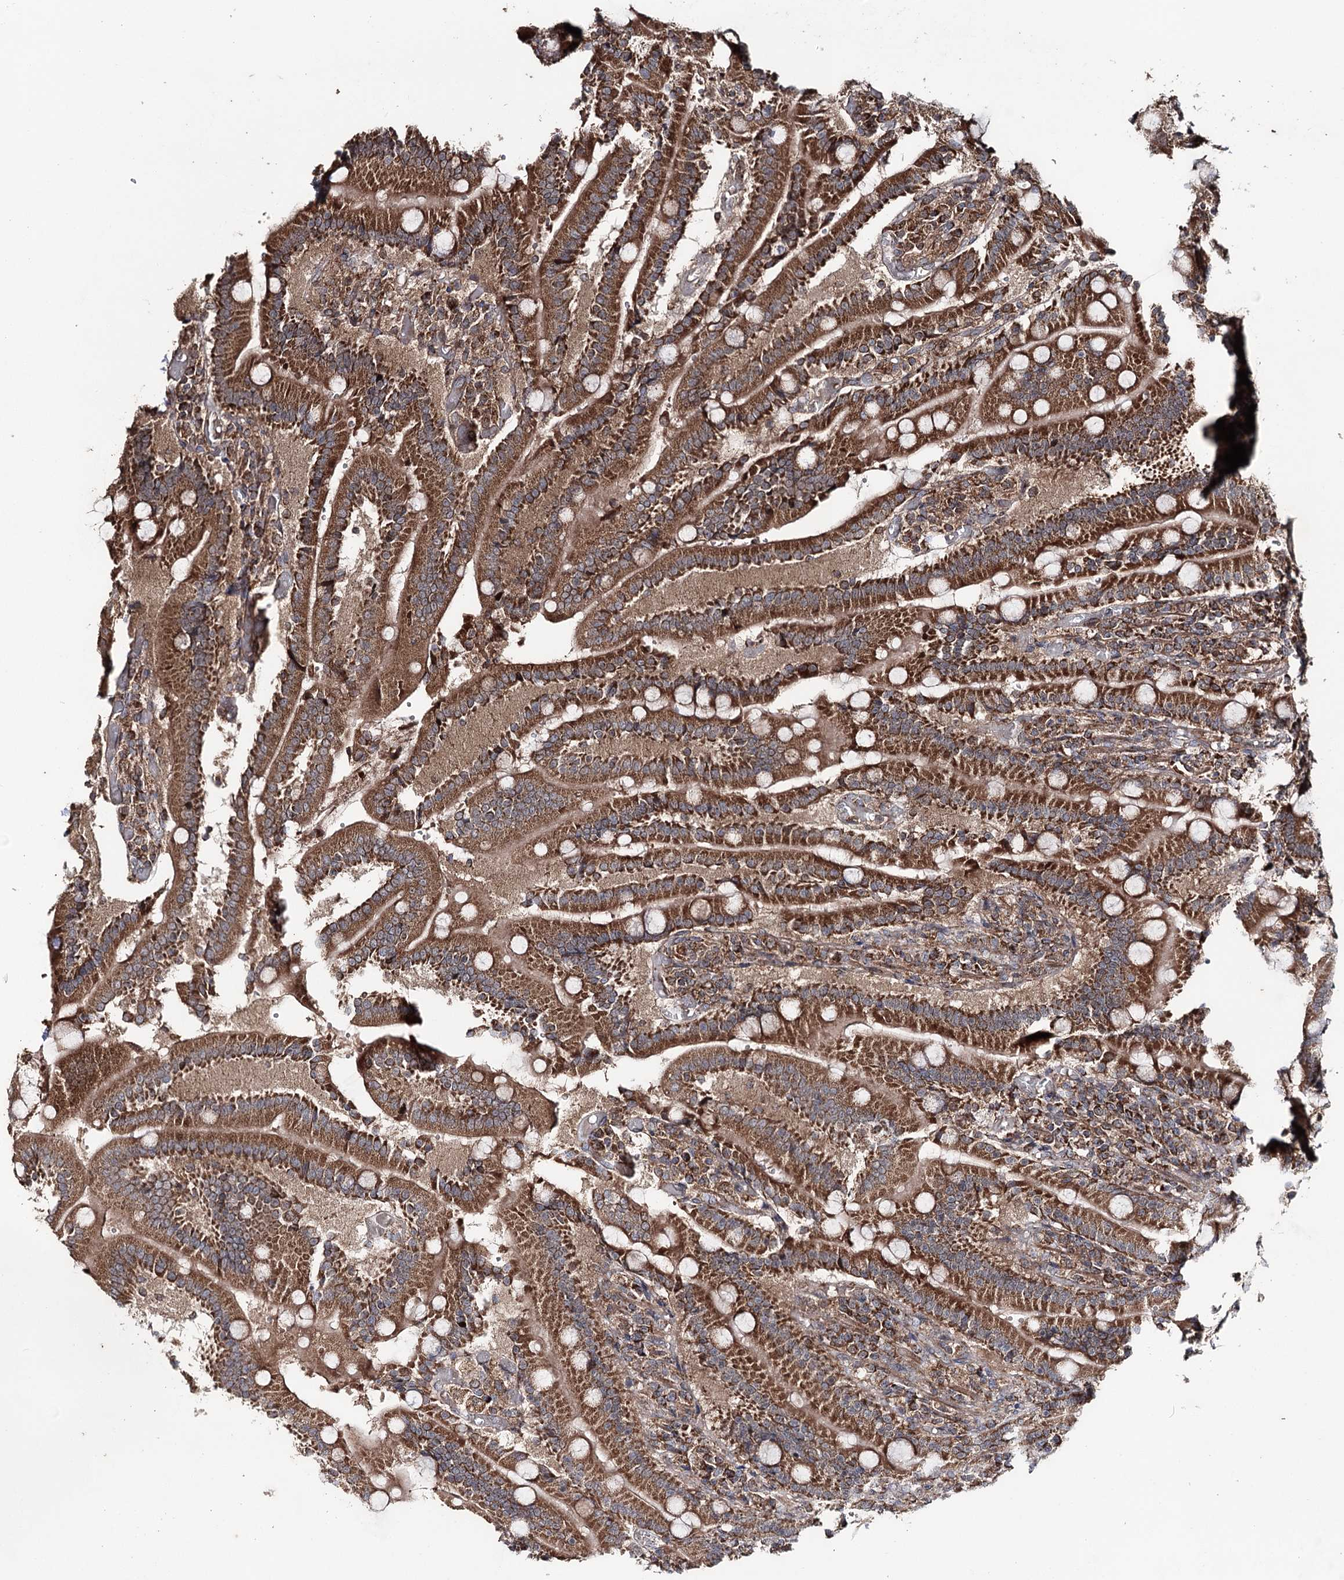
{"staining": {"intensity": "strong", "quantity": ">75%", "location": "cytoplasmic/membranous"}, "tissue": "duodenum", "cell_type": "Glandular cells", "image_type": "normal", "snomed": [{"axis": "morphology", "description": "Normal tissue, NOS"}, {"axis": "topography", "description": "Duodenum"}], "caption": "IHC image of normal human duodenum stained for a protein (brown), which demonstrates high levels of strong cytoplasmic/membranous staining in approximately >75% of glandular cells.", "gene": "MINDY3", "patient": {"sex": "female", "age": 62}}